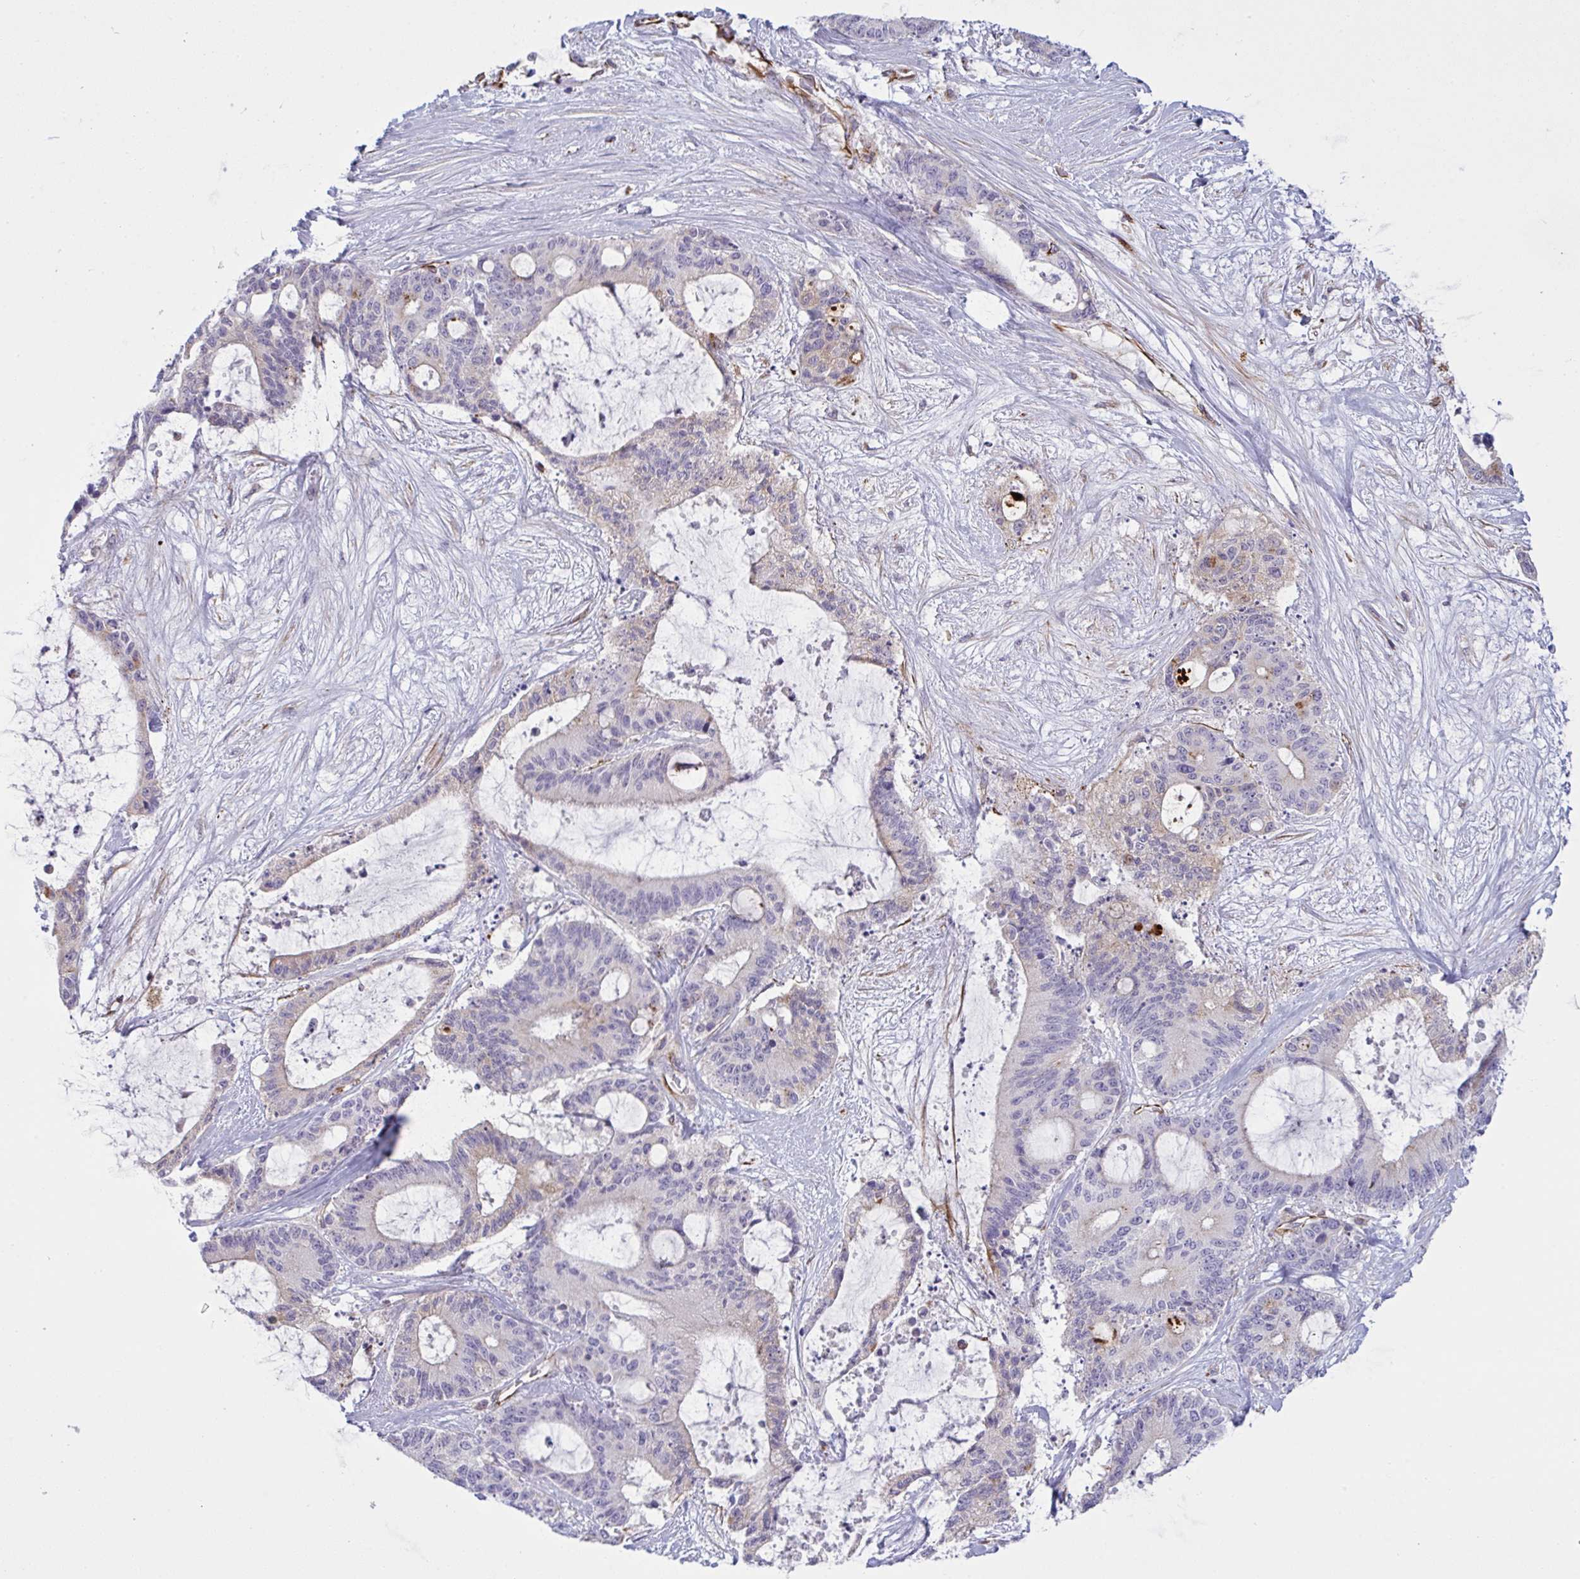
{"staining": {"intensity": "negative", "quantity": "none", "location": "none"}, "tissue": "liver cancer", "cell_type": "Tumor cells", "image_type": "cancer", "snomed": [{"axis": "morphology", "description": "Normal tissue, NOS"}, {"axis": "morphology", "description": "Cholangiocarcinoma"}, {"axis": "topography", "description": "Liver"}, {"axis": "topography", "description": "Peripheral nerve tissue"}], "caption": "High power microscopy micrograph of an immunohistochemistry micrograph of liver cholangiocarcinoma, revealing no significant expression in tumor cells. (DAB IHC, high magnification).", "gene": "DCBLD1", "patient": {"sex": "female", "age": 73}}